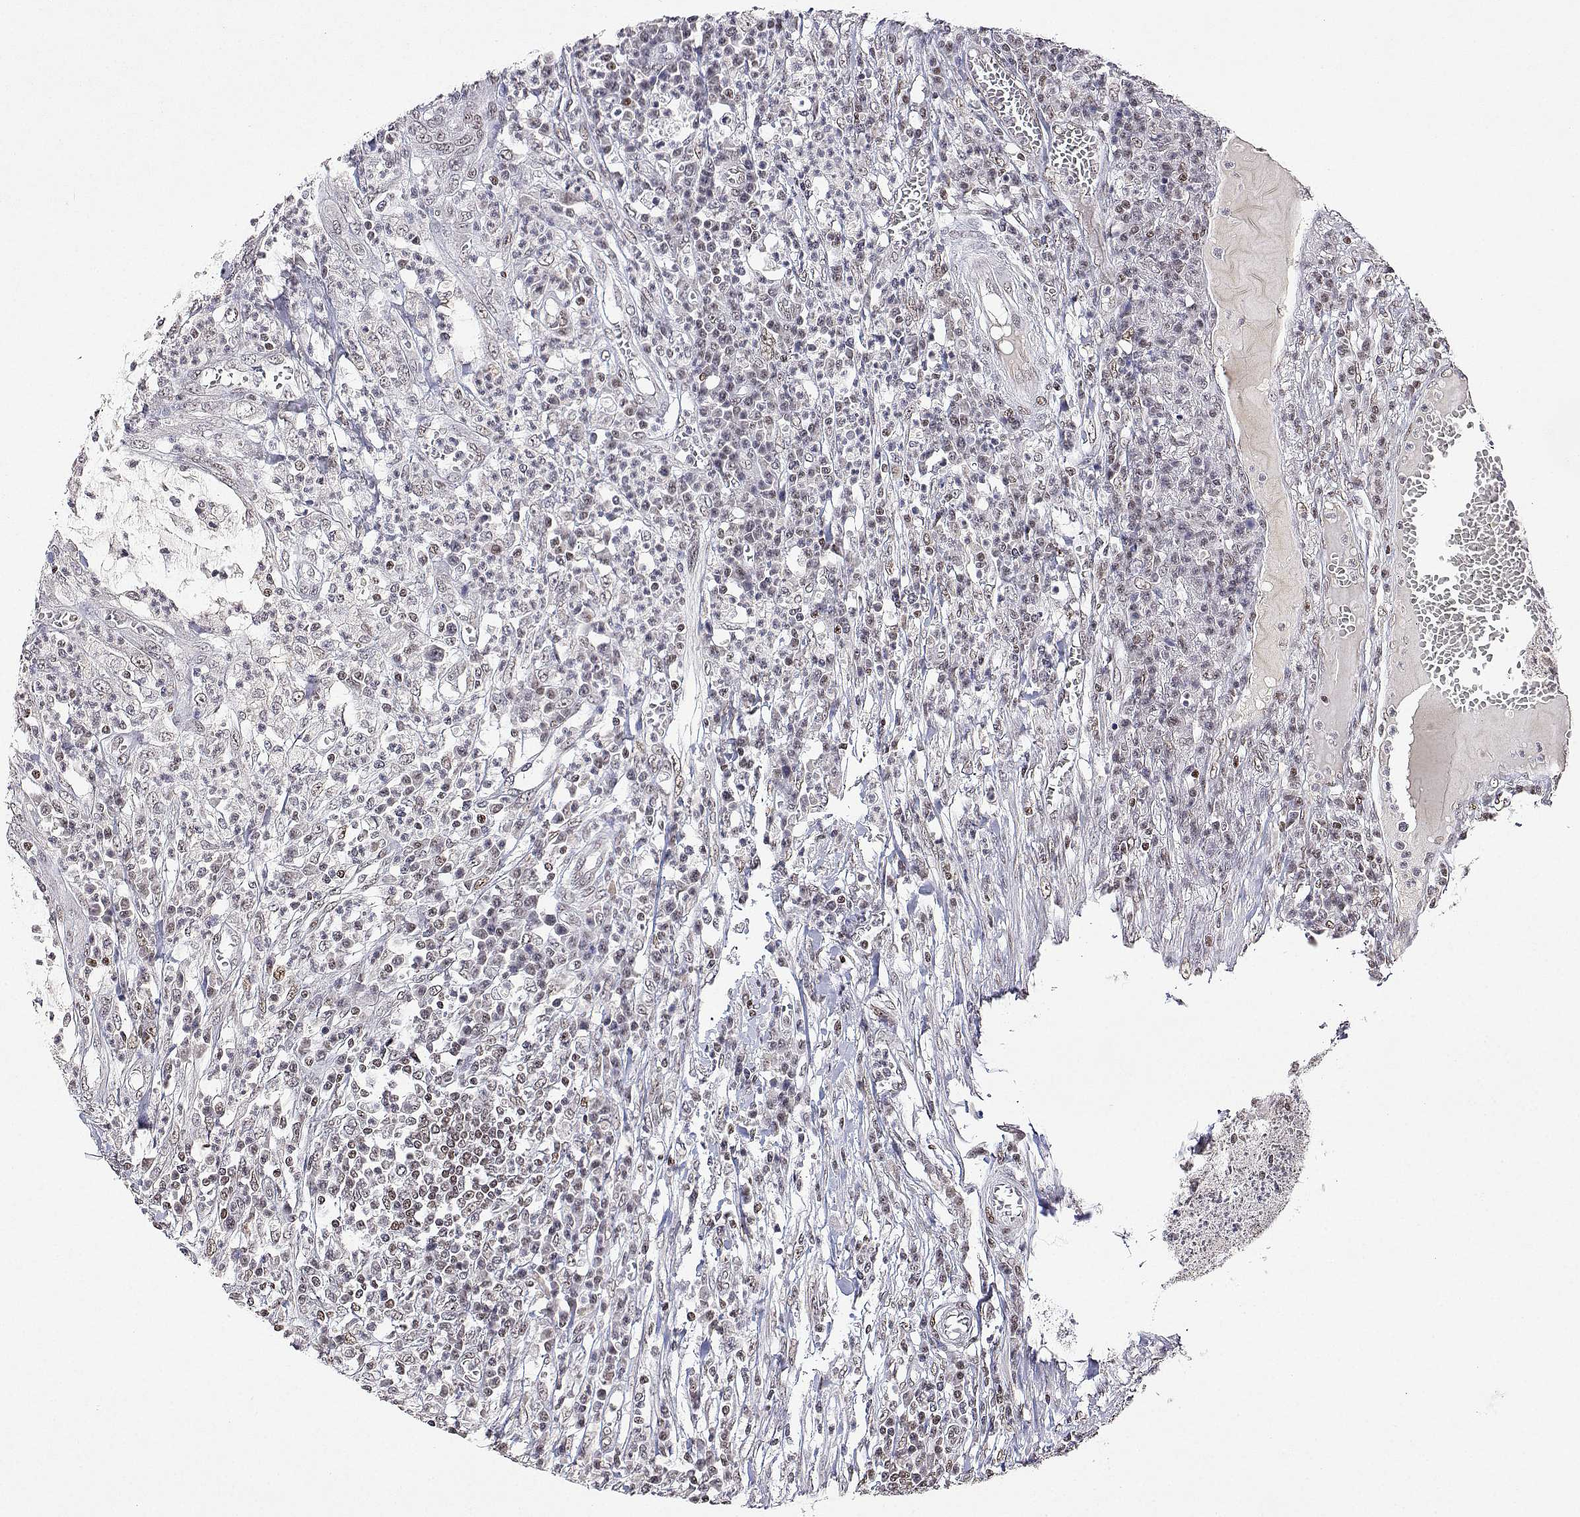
{"staining": {"intensity": "weak", "quantity": "<25%", "location": "nuclear"}, "tissue": "colorectal cancer", "cell_type": "Tumor cells", "image_type": "cancer", "snomed": [{"axis": "morphology", "description": "Adenocarcinoma, NOS"}, {"axis": "topography", "description": "Colon"}], "caption": "High power microscopy photomicrograph of an IHC photomicrograph of adenocarcinoma (colorectal), revealing no significant staining in tumor cells. (Immunohistochemistry, brightfield microscopy, high magnification).", "gene": "XPC", "patient": {"sex": "male", "age": 65}}